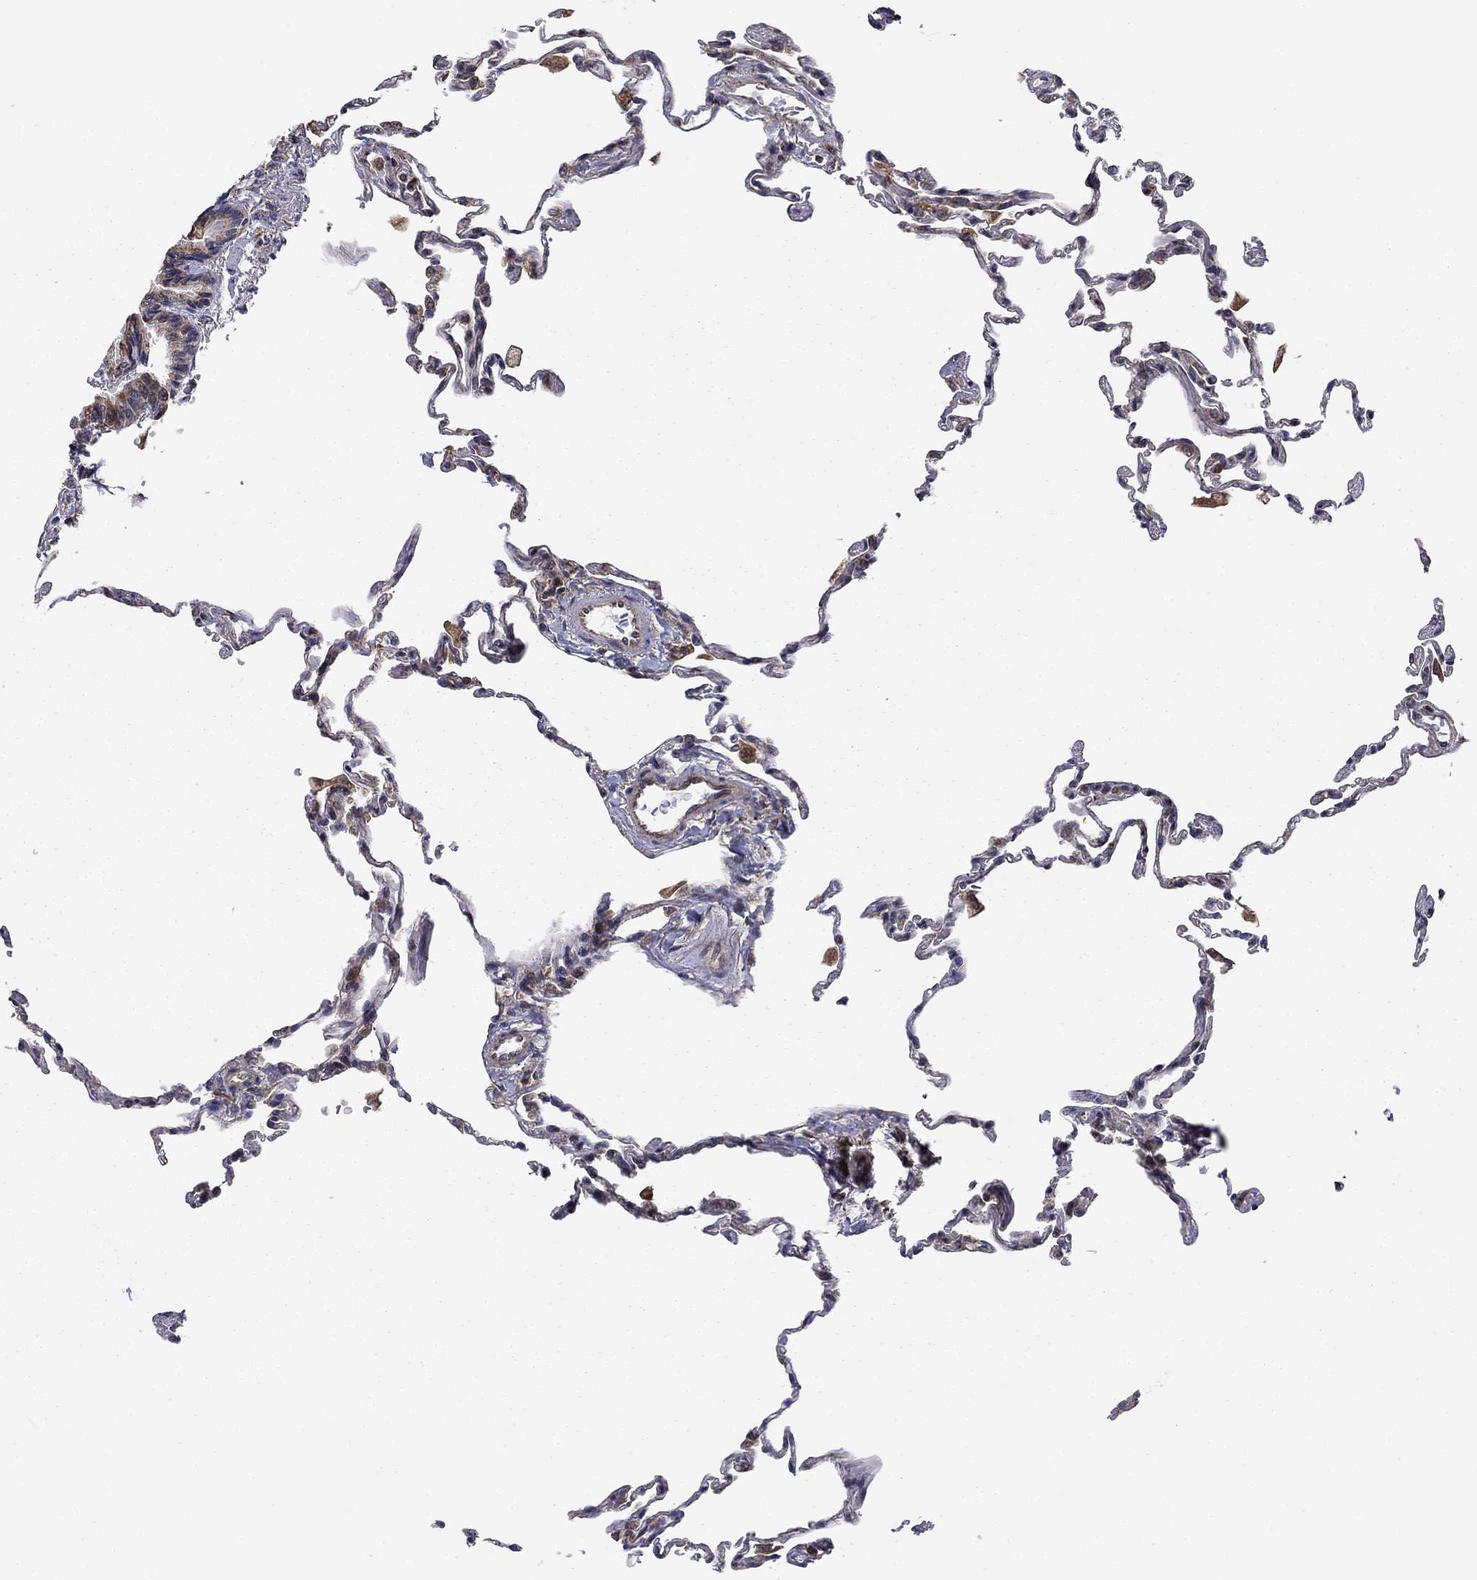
{"staining": {"intensity": "moderate", "quantity": "25%-75%", "location": "cytoplasmic/membranous,nuclear"}, "tissue": "lung", "cell_type": "Alveolar cells", "image_type": "normal", "snomed": [{"axis": "morphology", "description": "Normal tissue, NOS"}, {"axis": "topography", "description": "Lung"}], "caption": "Moderate cytoplasmic/membranous,nuclear protein positivity is appreciated in about 25%-75% of alveolar cells in lung.", "gene": "TDP1", "patient": {"sex": "female", "age": 57}}